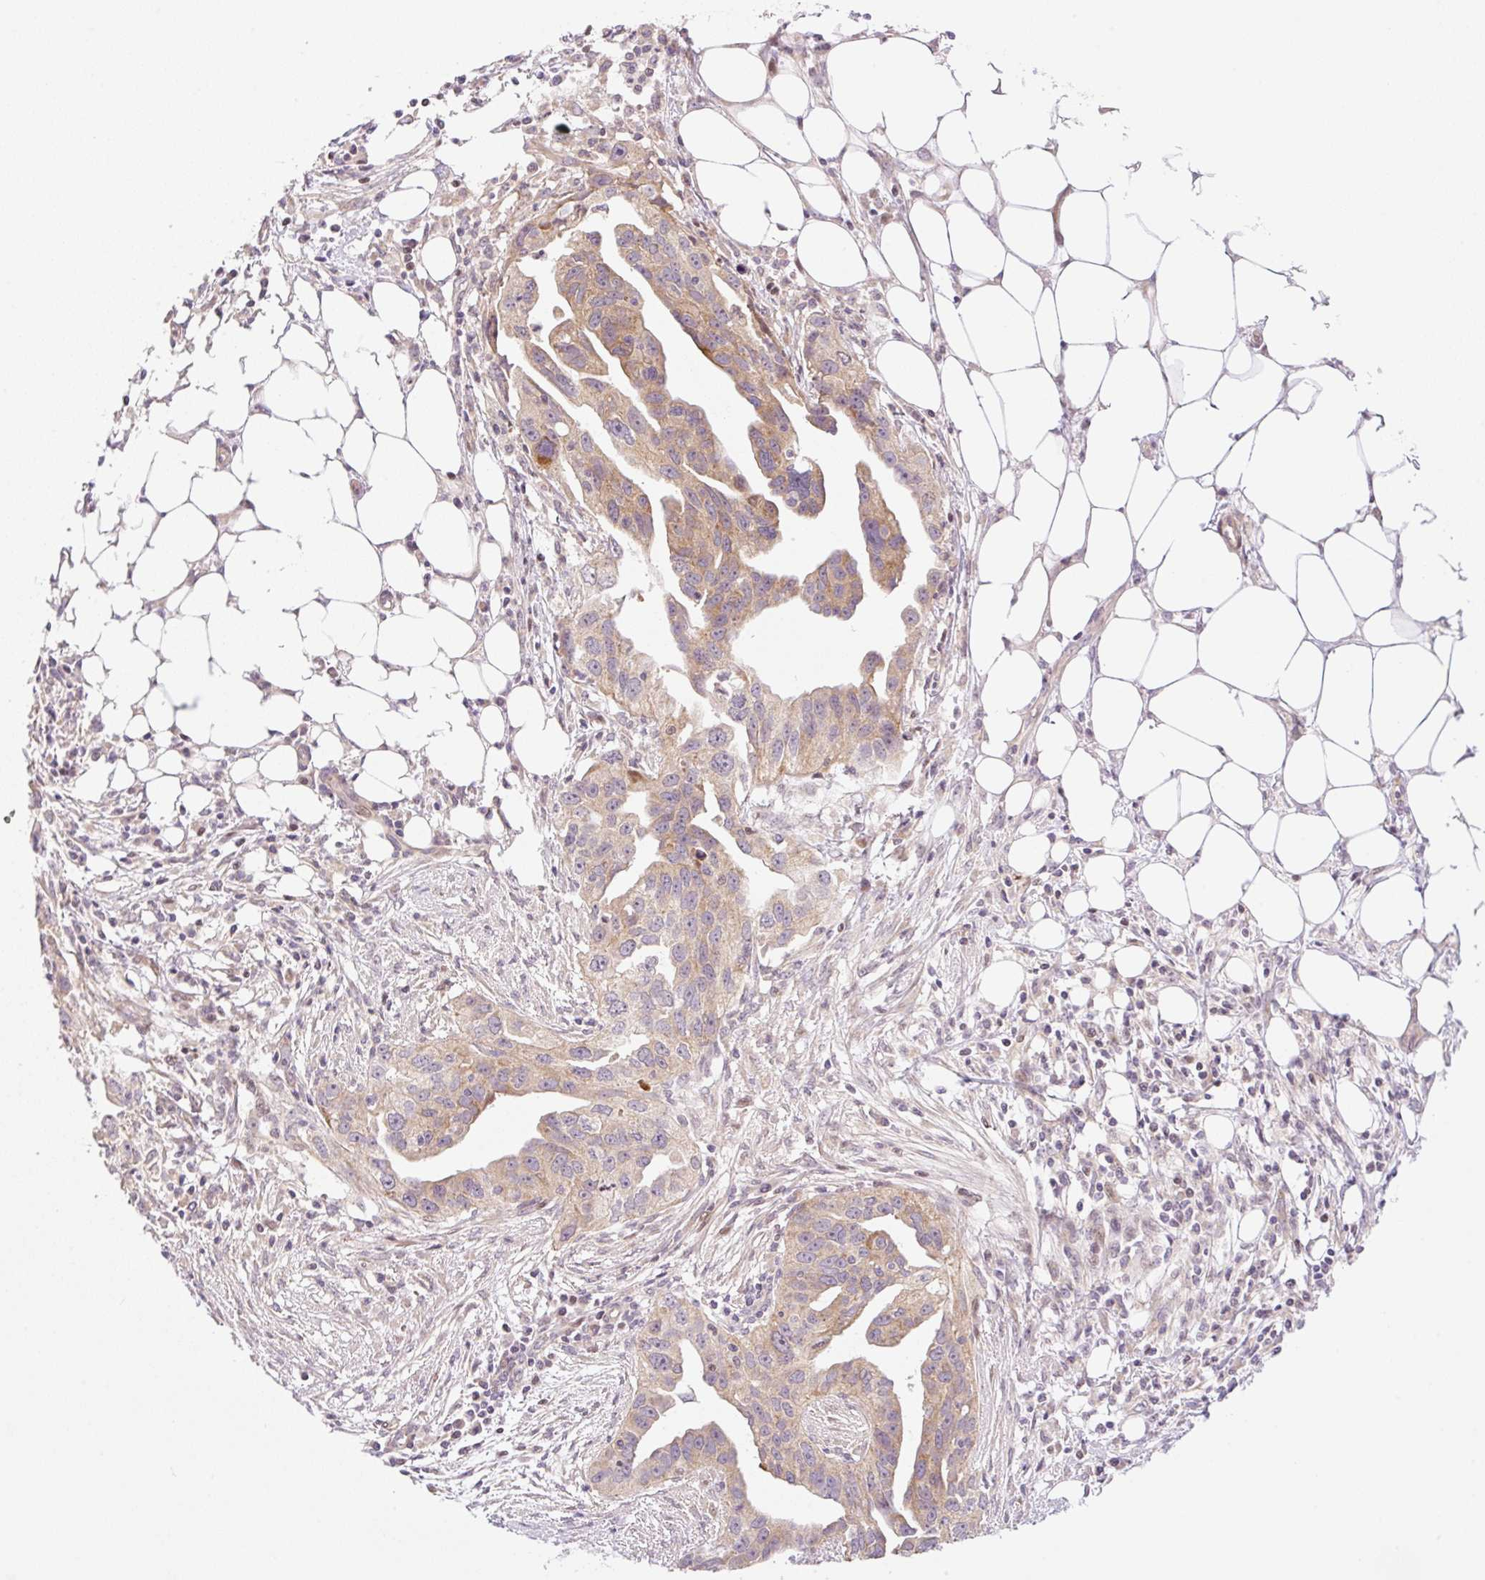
{"staining": {"intensity": "moderate", "quantity": "25%-75%", "location": "cytoplasmic/membranous"}, "tissue": "ovarian cancer", "cell_type": "Tumor cells", "image_type": "cancer", "snomed": [{"axis": "morphology", "description": "Carcinoma, endometroid"}, {"axis": "morphology", "description": "Cystadenocarcinoma, serous, NOS"}, {"axis": "topography", "description": "Ovary"}], "caption": "Human ovarian endometroid carcinoma stained for a protein (brown) shows moderate cytoplasmic/membranous positive positivity in about 25%-75% of tumor cells.", "gene": "ZNF394", "patient": {"sex": "female", "age": 45}}